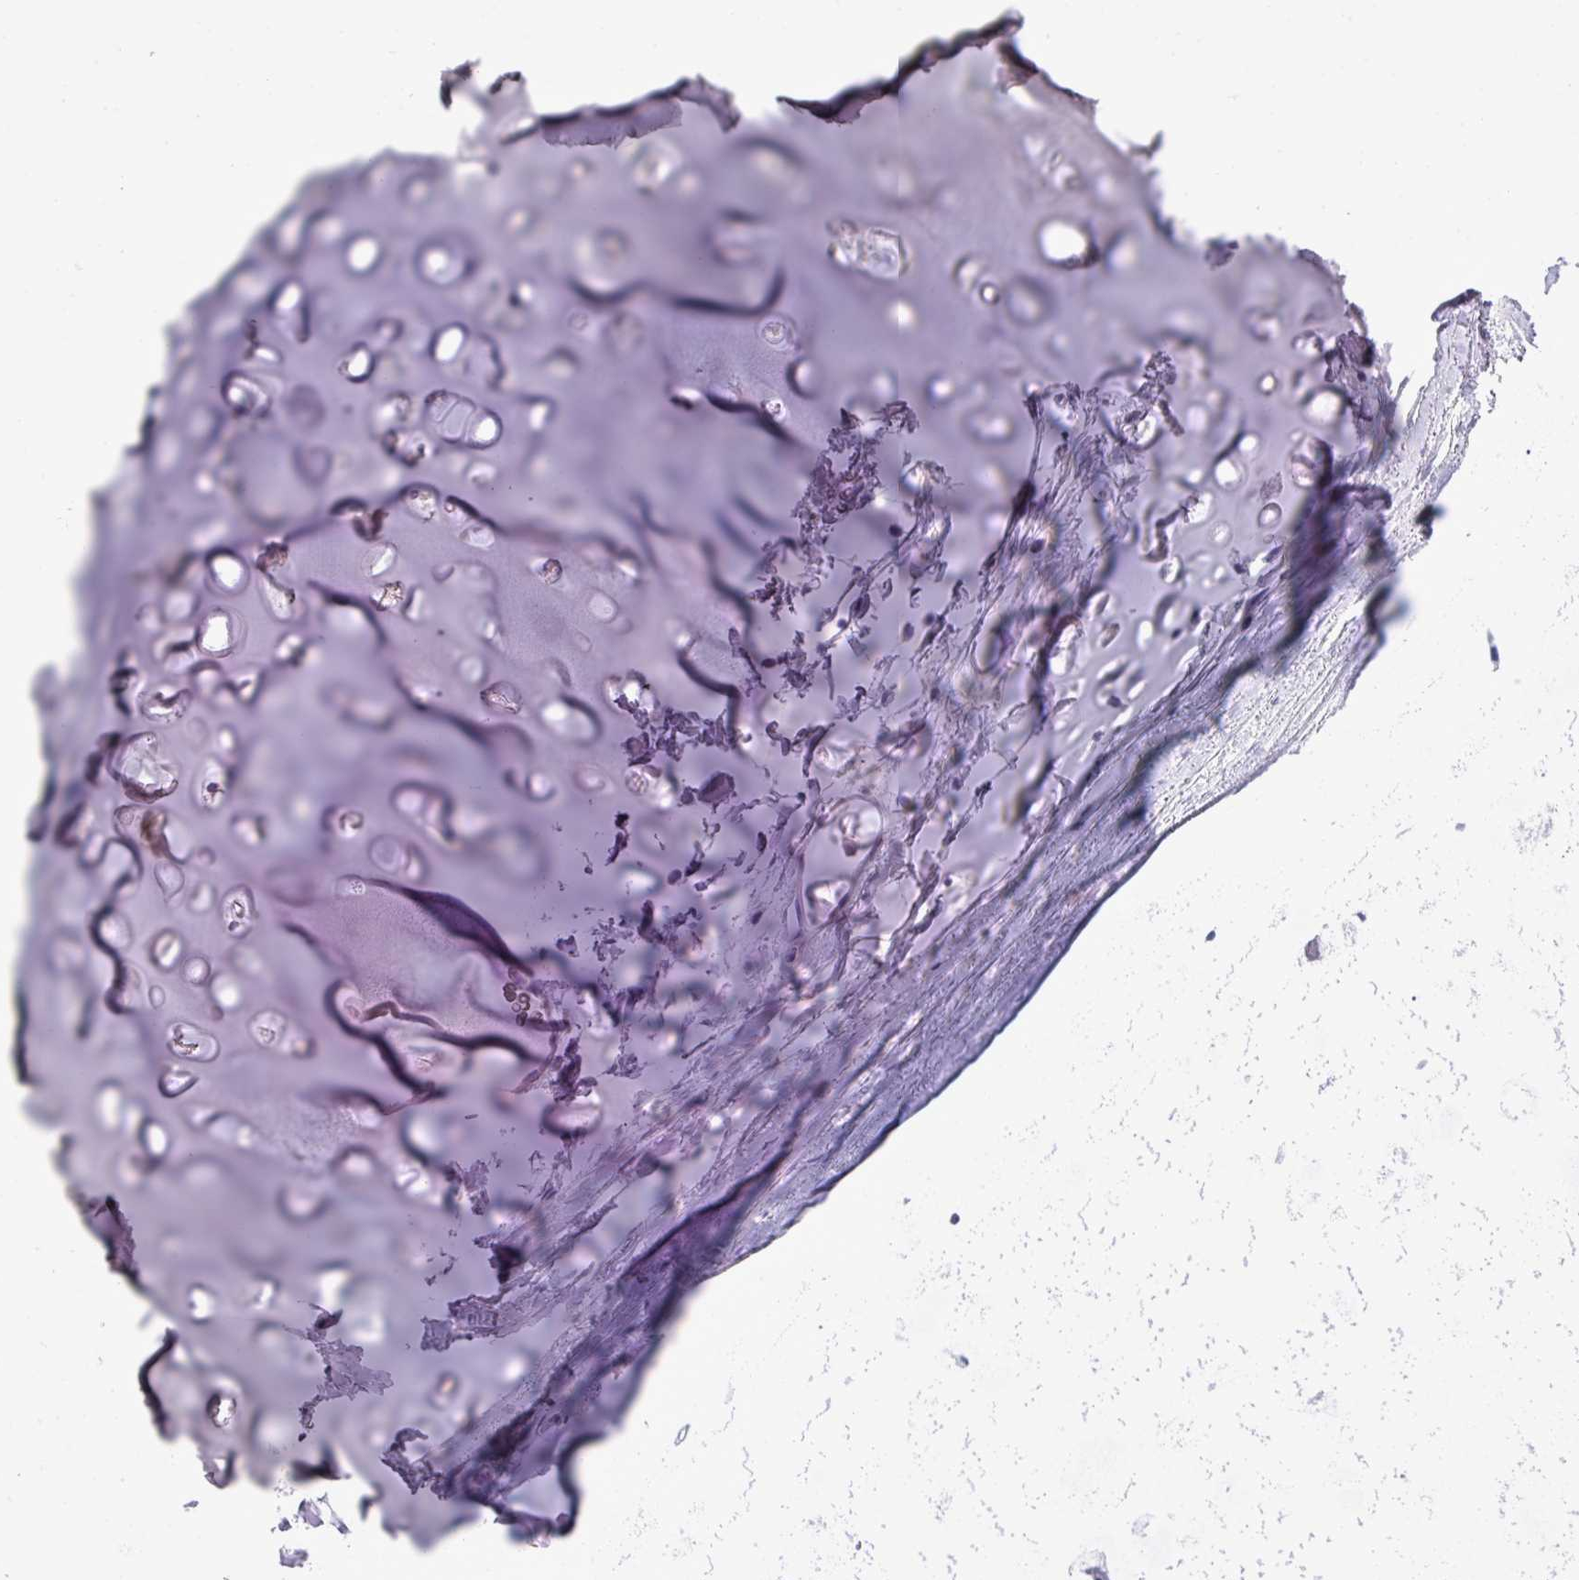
{"staining": {"intensity": "negative", "quantity": "none", "location": "none"}, "tissue": "adipose tissue", "cell_type": "Adipocytes", "image_type": "normal", "snomed": [{"axis": "morphology", "description": "Normal tissue, NOS"}, {"axis": "topography", "description": "Lymph node"}, {"axis": "topography", "description": "Cartilage tissue"}, {"axis": "topography", "description": "Bronchus"}], "caption": "Immunohistochemistry (IHC) photomicrograph of benign adipose tissue: human adipose tissue stained with DAB (3,3'-diaminobenzidine) displays no significant protein expression in adipocytes.", "gene": "RBMXL2", "patient": {"sex": "female", "age": 70}}